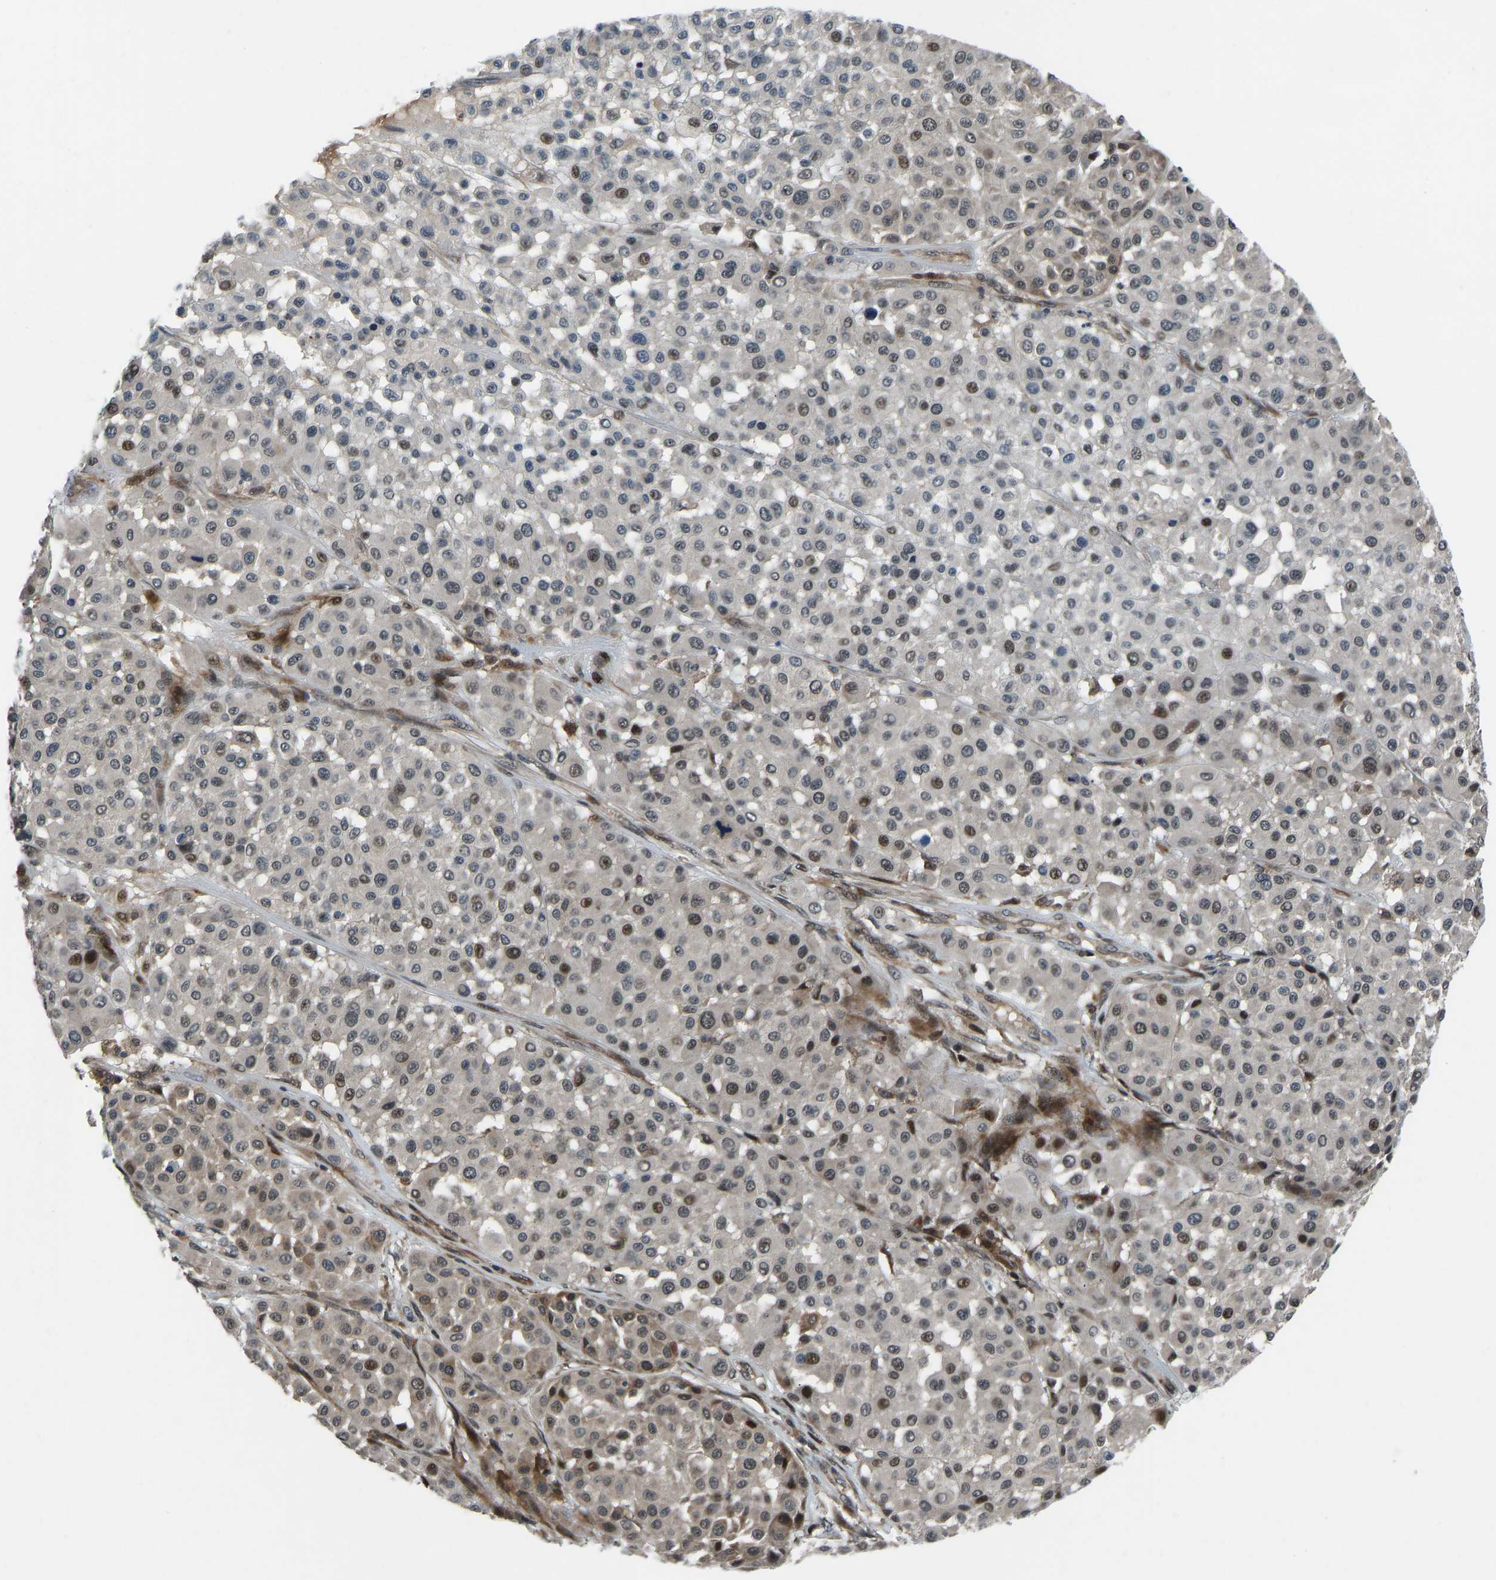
{"staining": {"intensity": "moderate", "quantity": "25%-75%", "location": "cytoplasmic/membranous,nuclear"}, "tissue": "melanoma", "cell_type": "Tumor cells", "image_type": "cancer", "snomed": [{"axis": "morphology", "description": "Malignant melanoma, Metastatic site"}, {"axis": "topography", "description": "Soft tissue"}], "caption": "This is a histology image of immunohistochemistry (IHC) staining of malignant melanoma (metastatic site), which shows moderate expression in the cytoplasmic/membranous and nuclear of tumor cells.", "gene": "RLIM", "patient": {"sex": "male", "age": 41}}